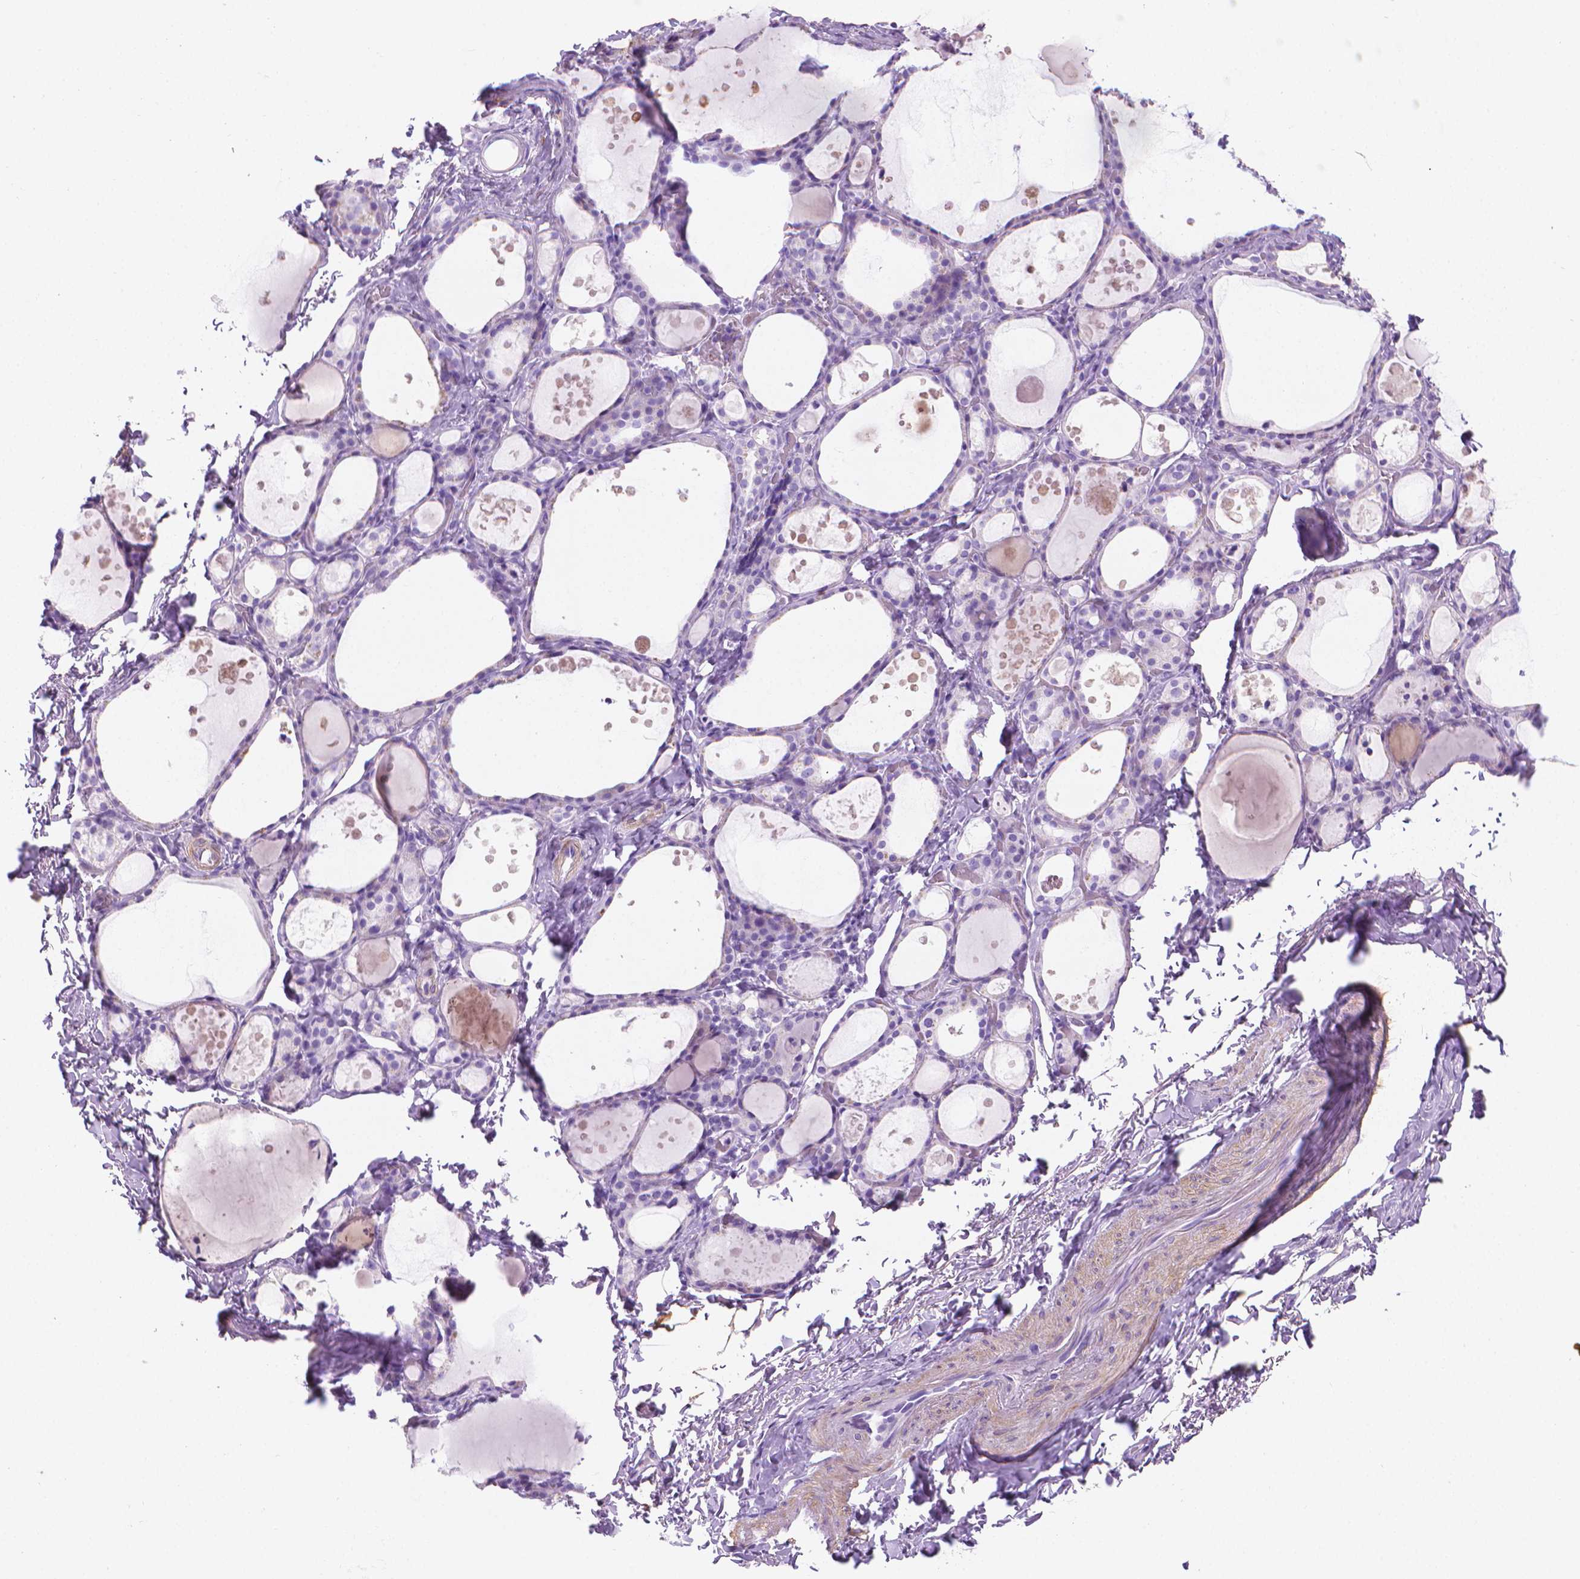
{"staining": {"intensity": "negative", "quantity": "none", "location": "none"}, "tissue": "thyroid gland", "cell_type": "Glandular cells", "image_type": "normal", "snomed": [{"axis": "morphology", "description": "Normal tissue, NOS"}, {"axis": "topography", "description": "Thyroid gland"}], "caption": "Micrograph shows no protein expression in glandular cells of benign thyroid gland.", "gene": "FASN", "patient": {"sex": "male", "age": 68}}